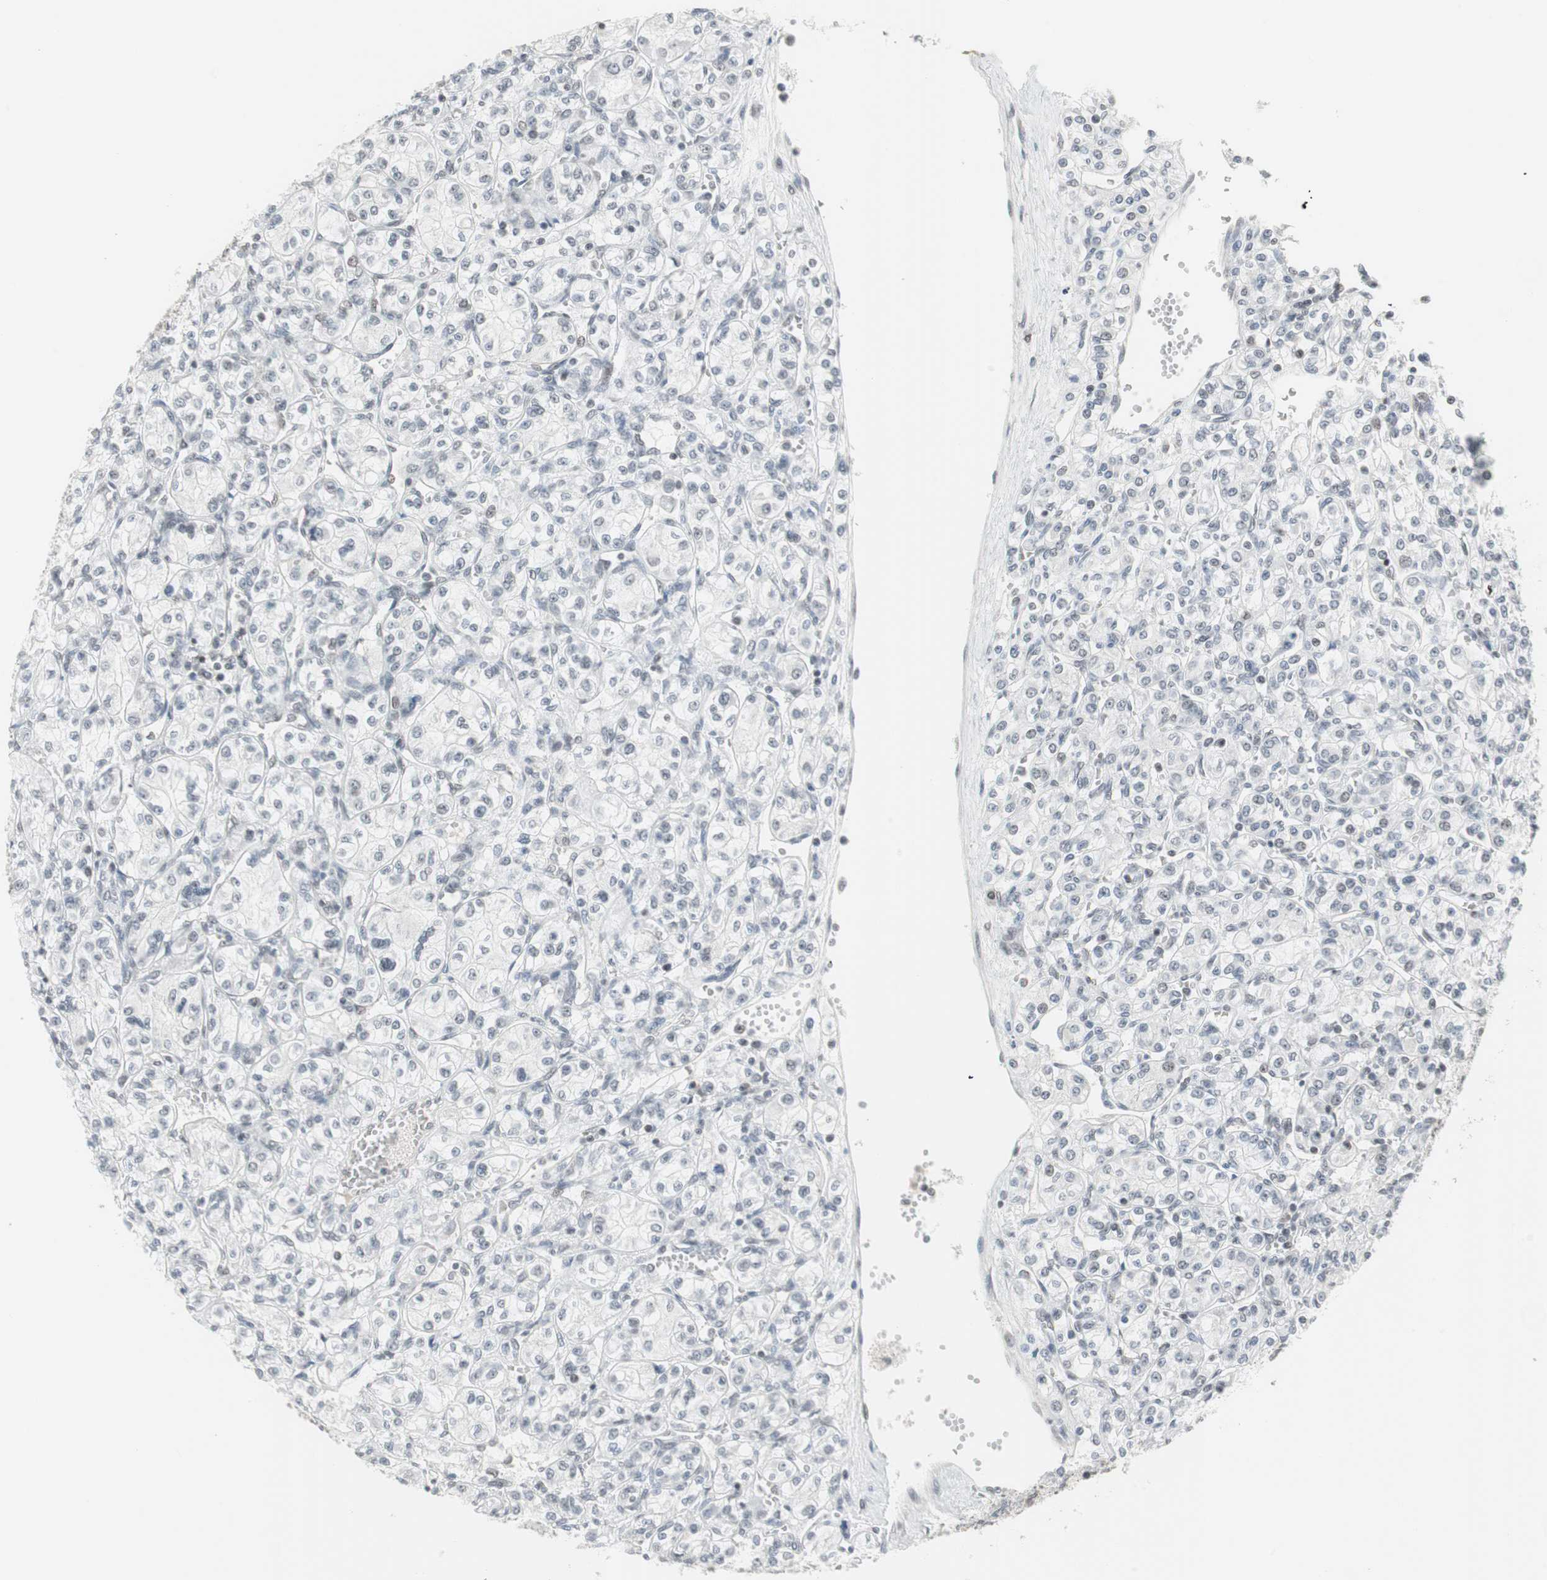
{"staining": {"intensity": "negative", "quantity": "none", "location": "none"}, "tissue": "renal cancer", "cell_type": "Tumor cells", "image_type": "cancer", "snomed": [{"axis": "morphology", "description": "Adenocarcinoma, NOS"}, {"axis": "topography", "description": "Kidney"}], "caption": "High power microscopy photomicrograph of an IHC photomicrograph of renal cancer, revealing no significant expression in tumor cells.", "gene": "RTF1", "patient": {"sex": "male", "age": 77}}